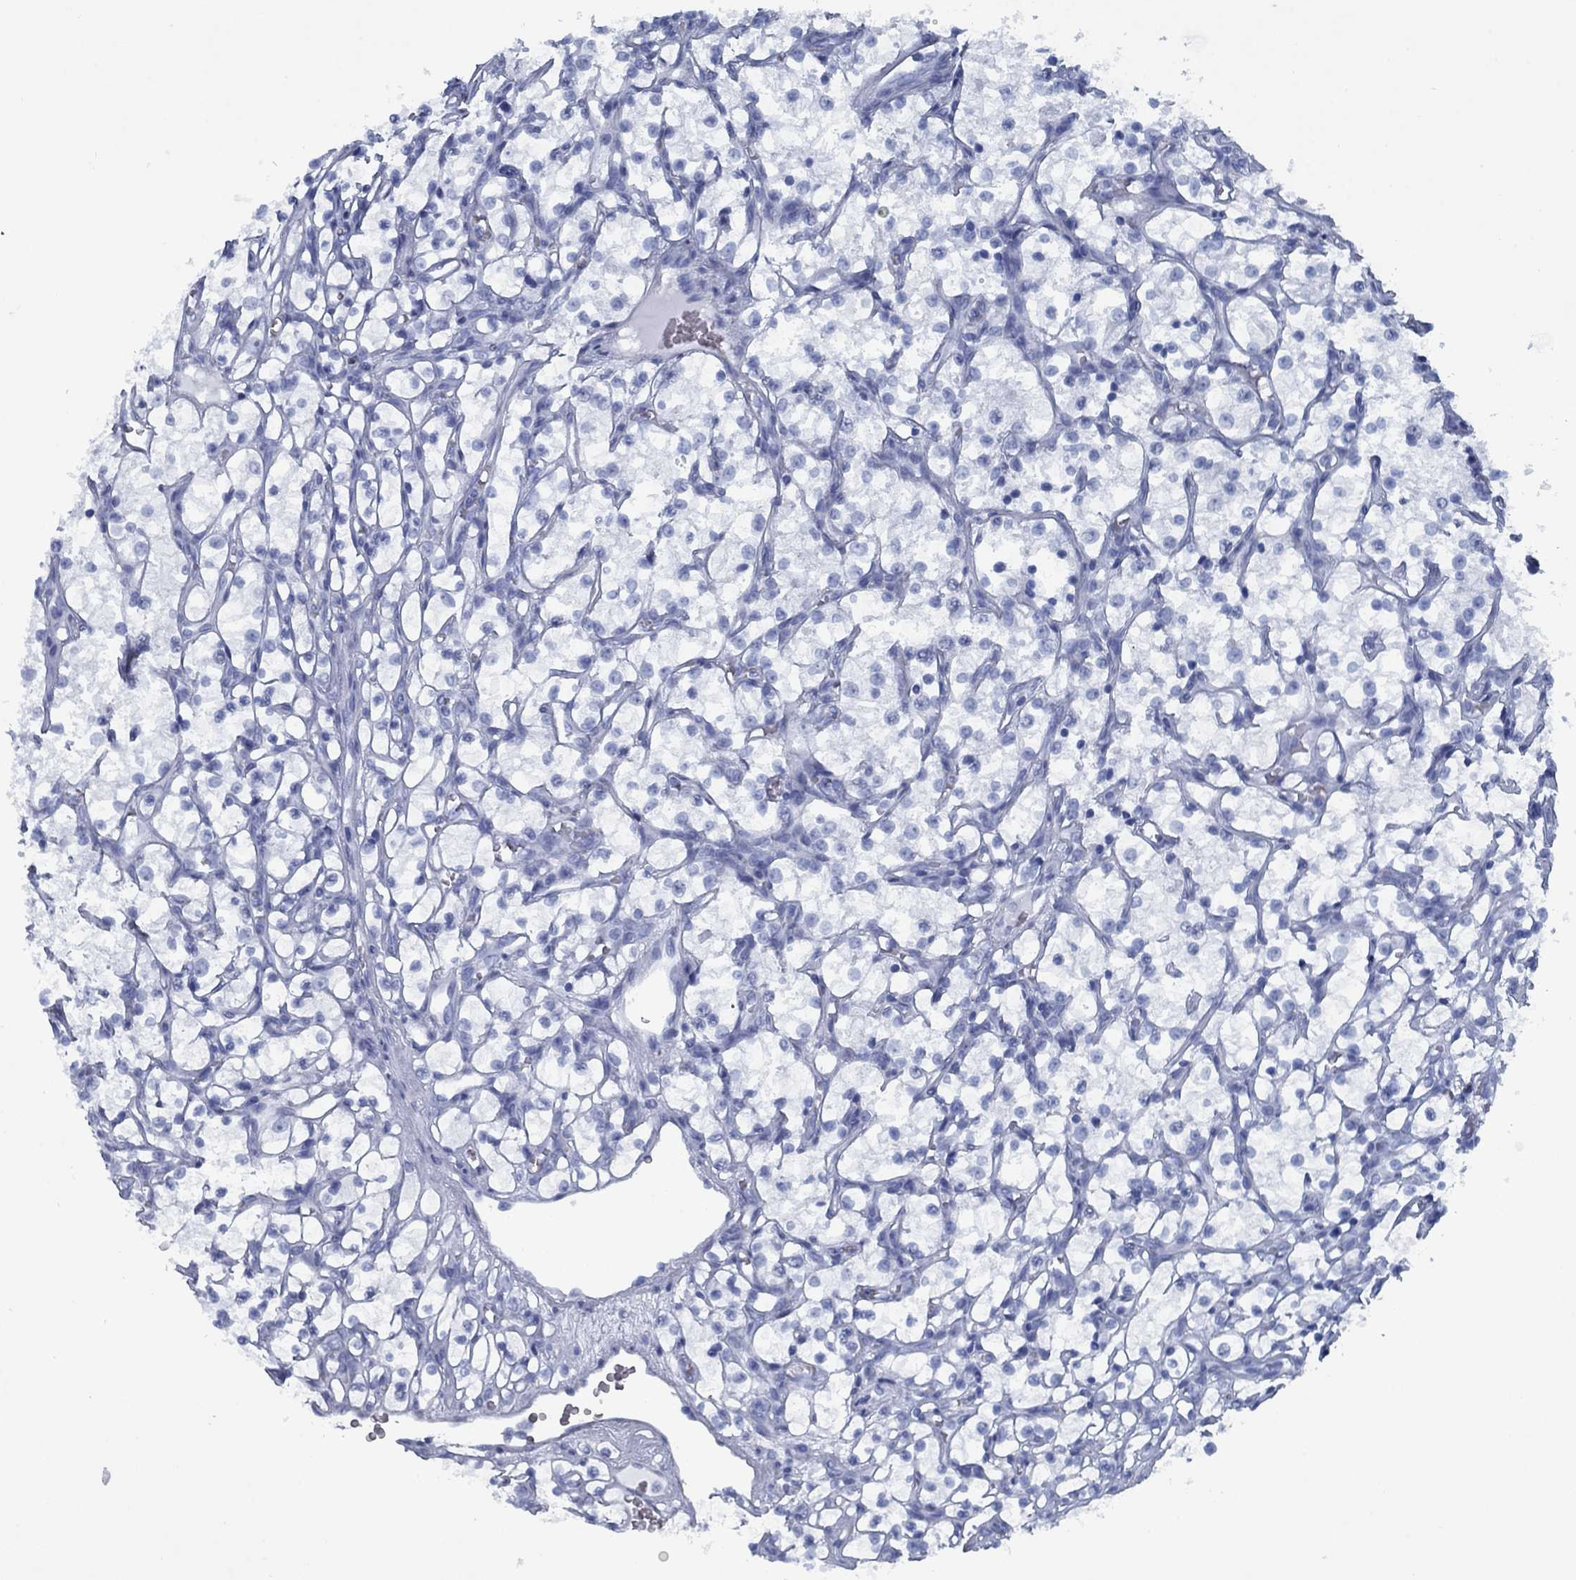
{"staining": {"intensity": "negative", "quantity": "none", "location": "none"}, "tissue": "renal cancer", "cell_type": "Tumor cells", "image_type": "cancer", "snomed": [{"axis": "morphology", "description": "Adenocarcinoma, NOS"}, {"axis": "topography", "description": "Kidney"}], "caption": "The immunohistochemistry (IHC) micrograph has no significant positivity in tumor cells of renal cancer tissue.", "gene": "PNMA8A", "patient": {"sex": "female", "age": 69}}